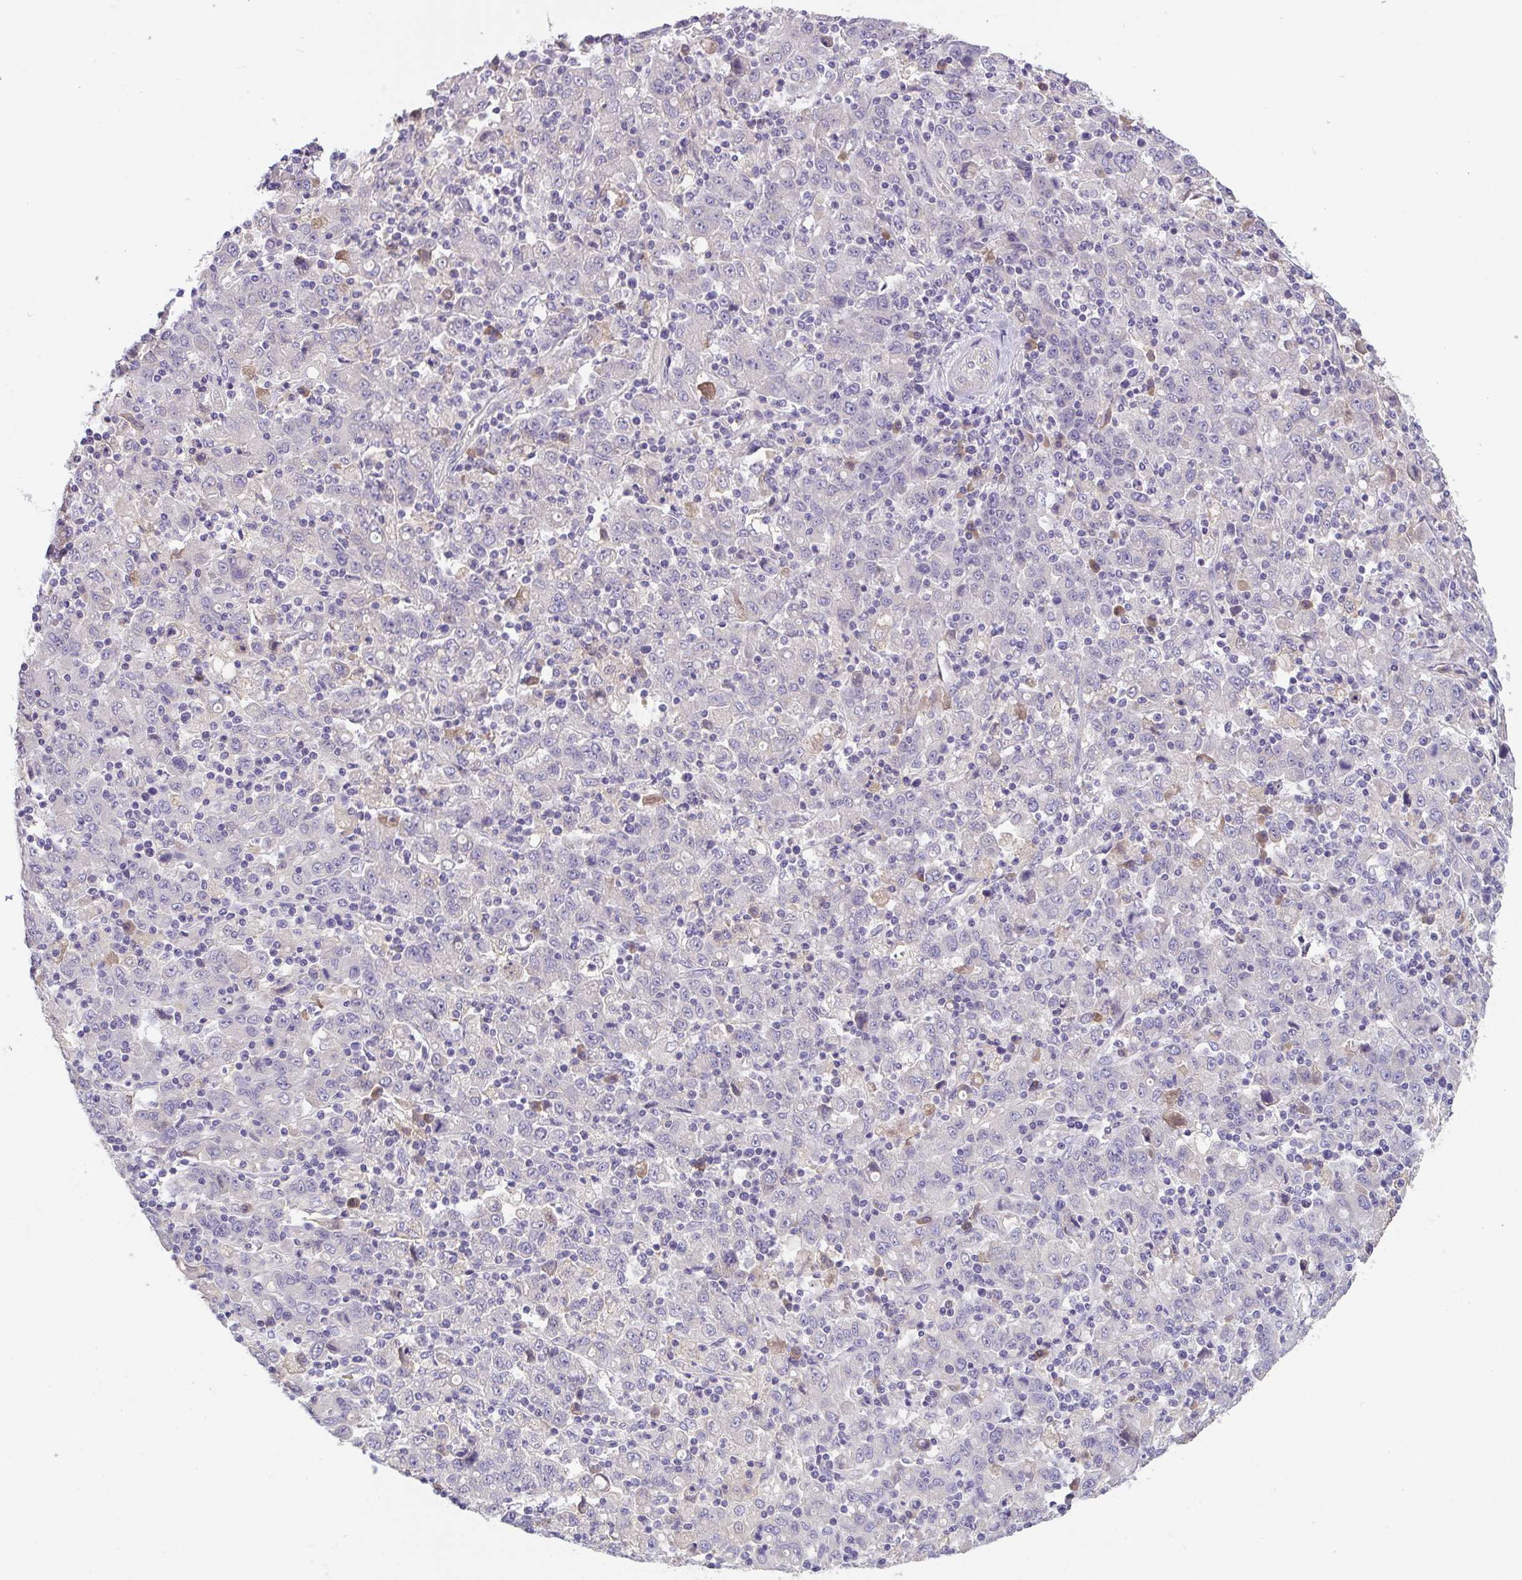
{"staining": {"intensity": "negative", "quantity": "none", "location": "none"}, "tissue": "stomach cancer", "cell_type": "Tumor cells", "image_type": "cancer", "snomed": [{"axis": "morphology", "description": "Adenocarcinoma, NOS"}, {"axis": "topography", "description": "Stomach, upper"}], "caption": "DAB immunohistochemical staining of stomach adenocarcinoma displays no significant positivity in tumor cells.", "gene": "ZNF581", "patient": {"sex": "male", "age": 69}}